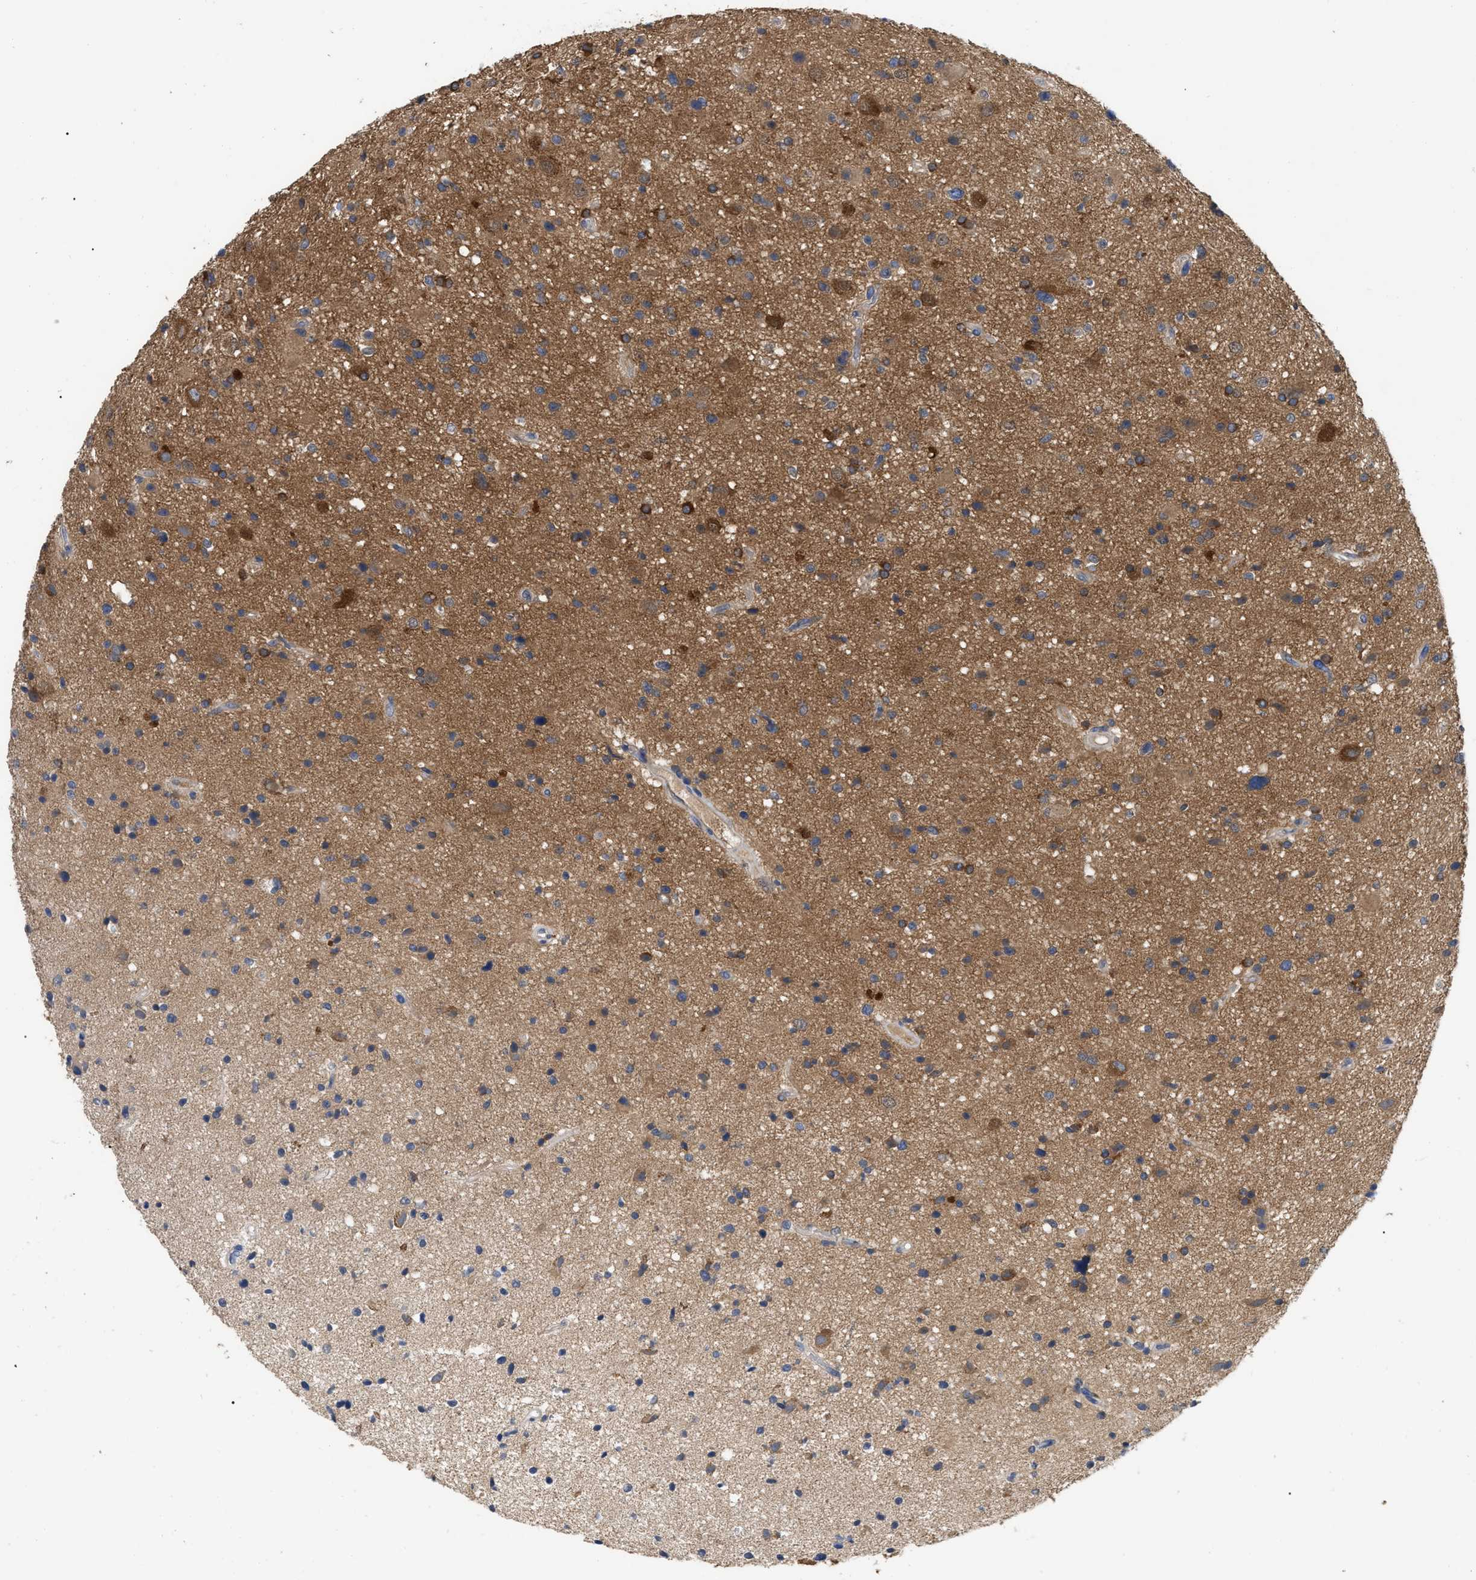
{"staining": {"intensity": "moderate", "quantity": "25%-75%", "location": "cytoplasmic/membranous"}, "tissue": "glioma", "cell_type": "Tumor cells", "image_type": "cancer", "snomed": [{"axis": "morphology", "description": "Glioma, malignant, High grade"}, {"axis": "topography", "description": "Brain"}], "caption": "The immunohistochemical stain labels moderate cytoplasmic/membranous positivity in tumor cells of malignant high-grade glioma tissue. (IHC, brightfield microscopy, high magnification).", "gene": "RAP1GDS1", "patient": {"sex": "male", "age": 33}}